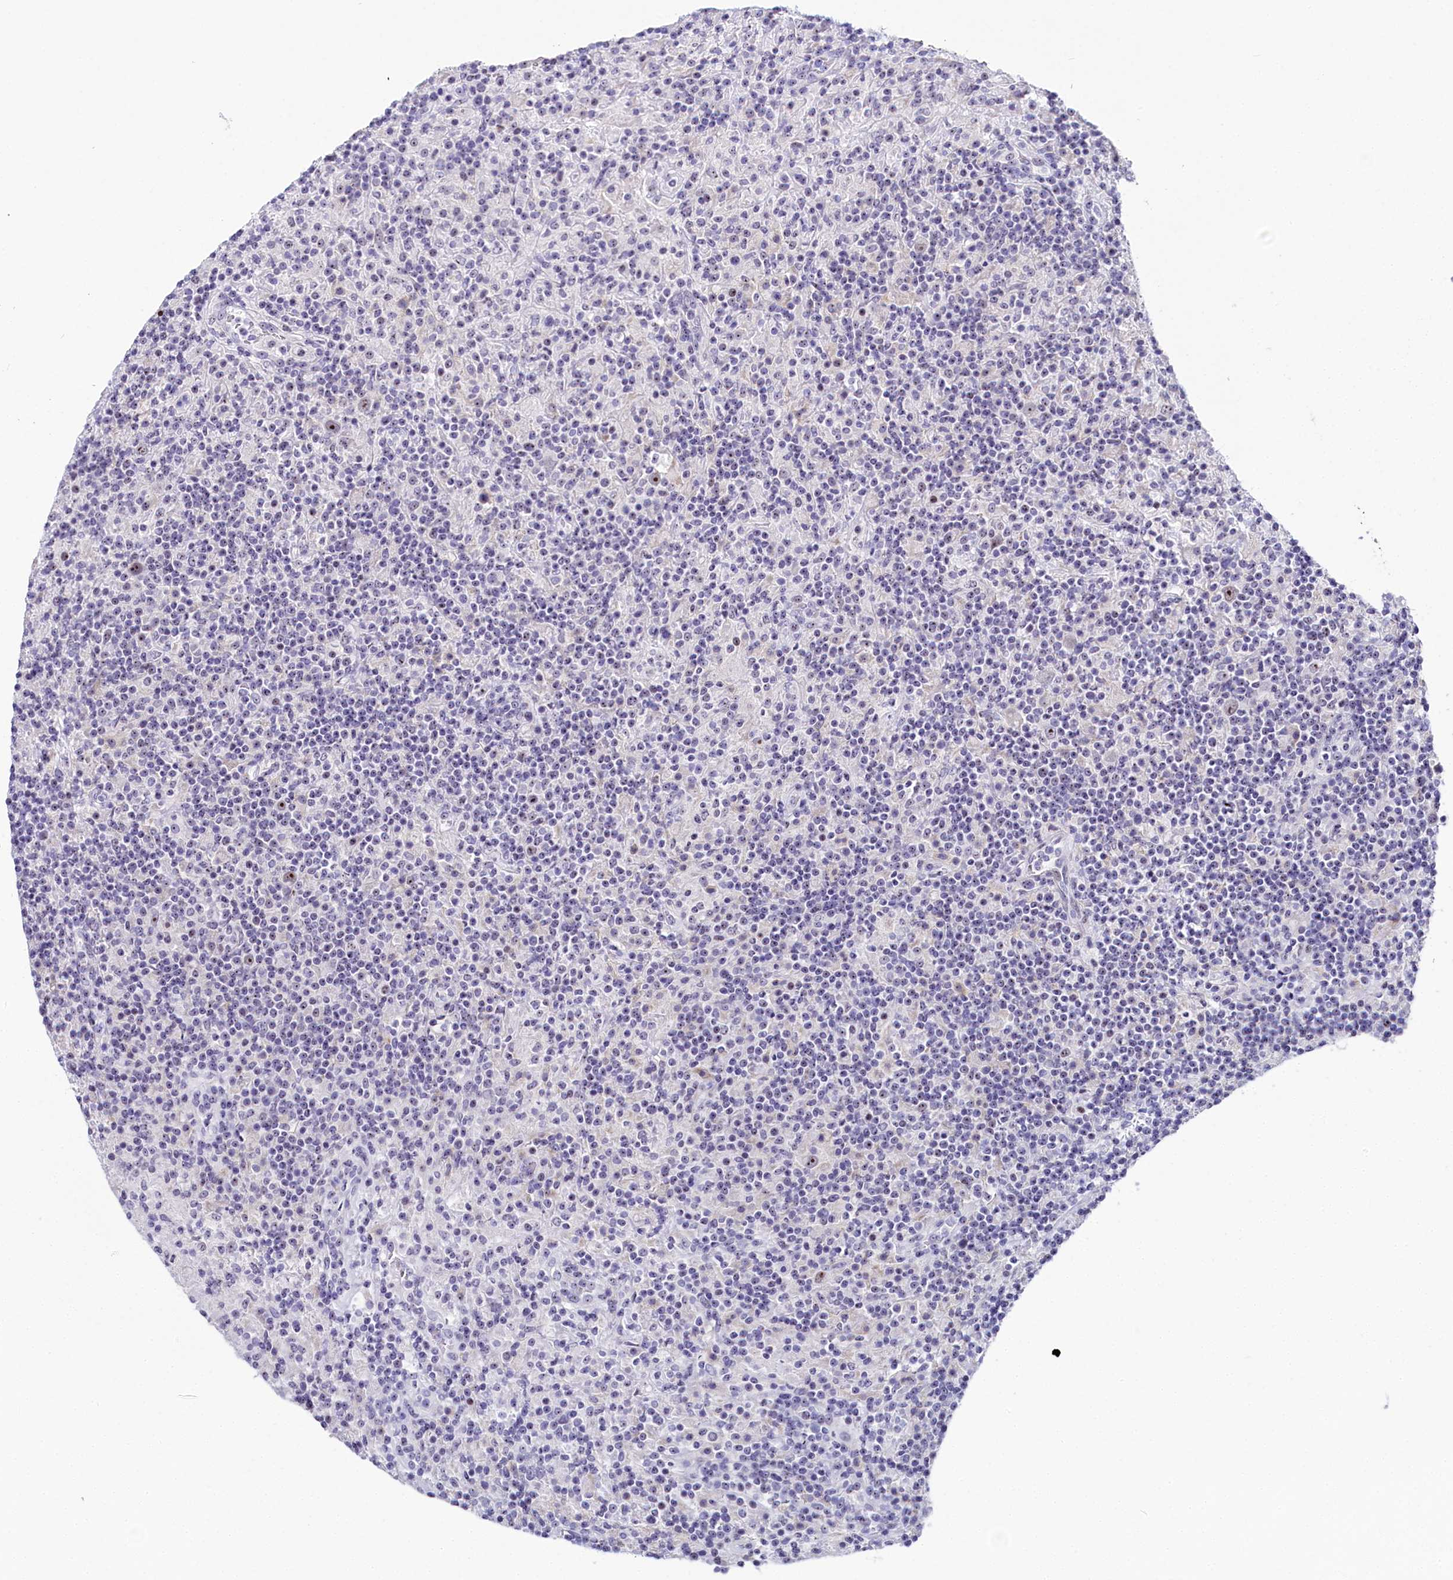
{"staining": {"intensity": "weak", "quantity": "25%-75%", "location": "nuclear"}, "tissue": "lymphoma", "cell_type": "Tumor cells", "image_type": "cancer", "snomed": [{"axis": "morphology", "description": "Hodgkin's disease, NOS"}, {"axis": "topography", "description": "Lymph node"}], "caption": "Immunohistochemical staining of Hodgkin's disease demonstrates low levels of weak nuclear protein expression in about 25%-75% of tumor cells.", "gene": "TCOF1", "patient": {"sex": "male", "age": 70}}